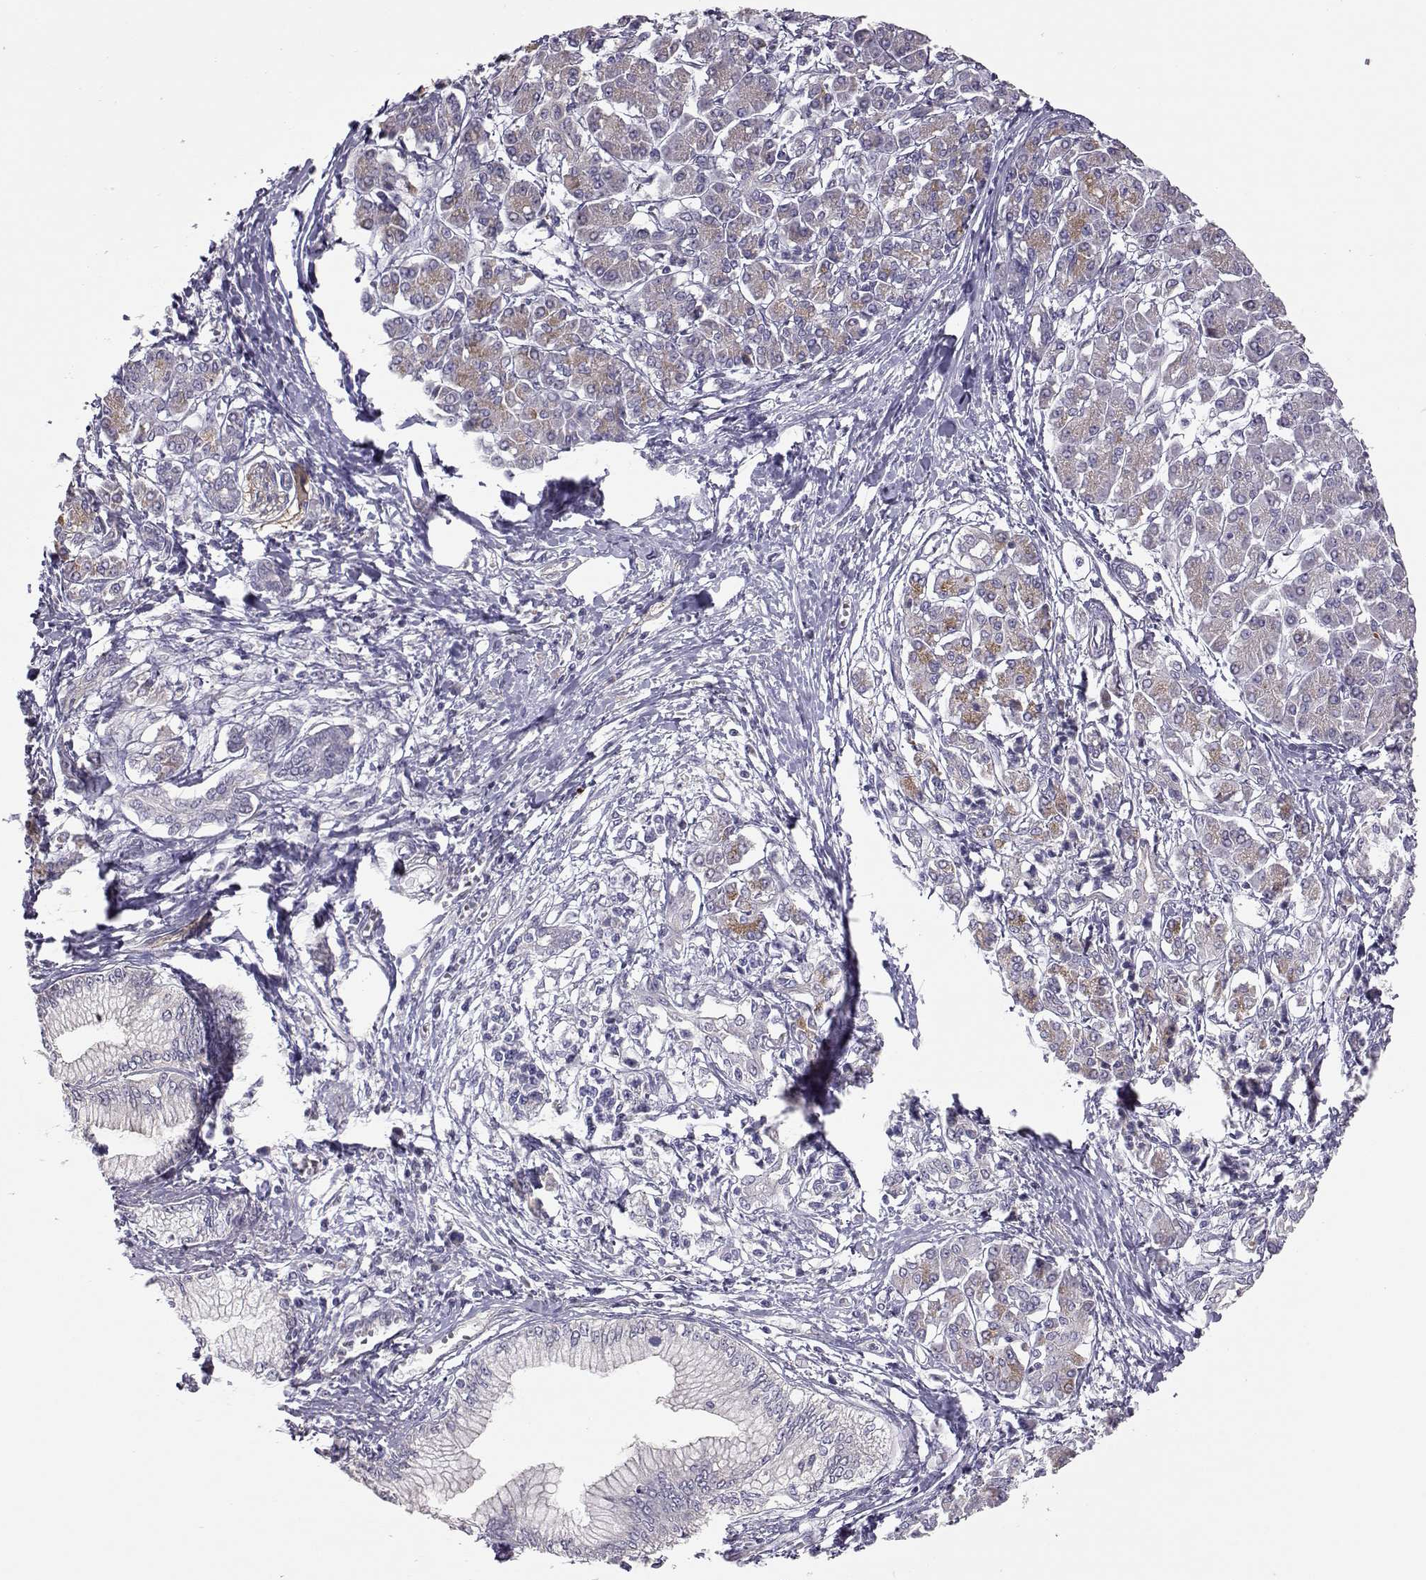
{"staining": {"intensity": "negative", "quantity": "none", "location": "none"}, "tissue": "pancreatic cancer", "cell_type": "Tumor cells", "image_type": "cancer", "snomed": [{"axis": "morphology", "description": "Adenocarcinoma, NOS"}, {"axis": "topography", "description": "Pancreas"}], "caption": "IHC photomicrograph of neoplastic tissue: pancreatic cancer (adenocarcinoma) stained with DAB (3,3'-diaminobenzidine) displays no significant protein expression in tumor cells.", "gene": "NCAM2", "patient": {"sex": "female", "age": 68}}